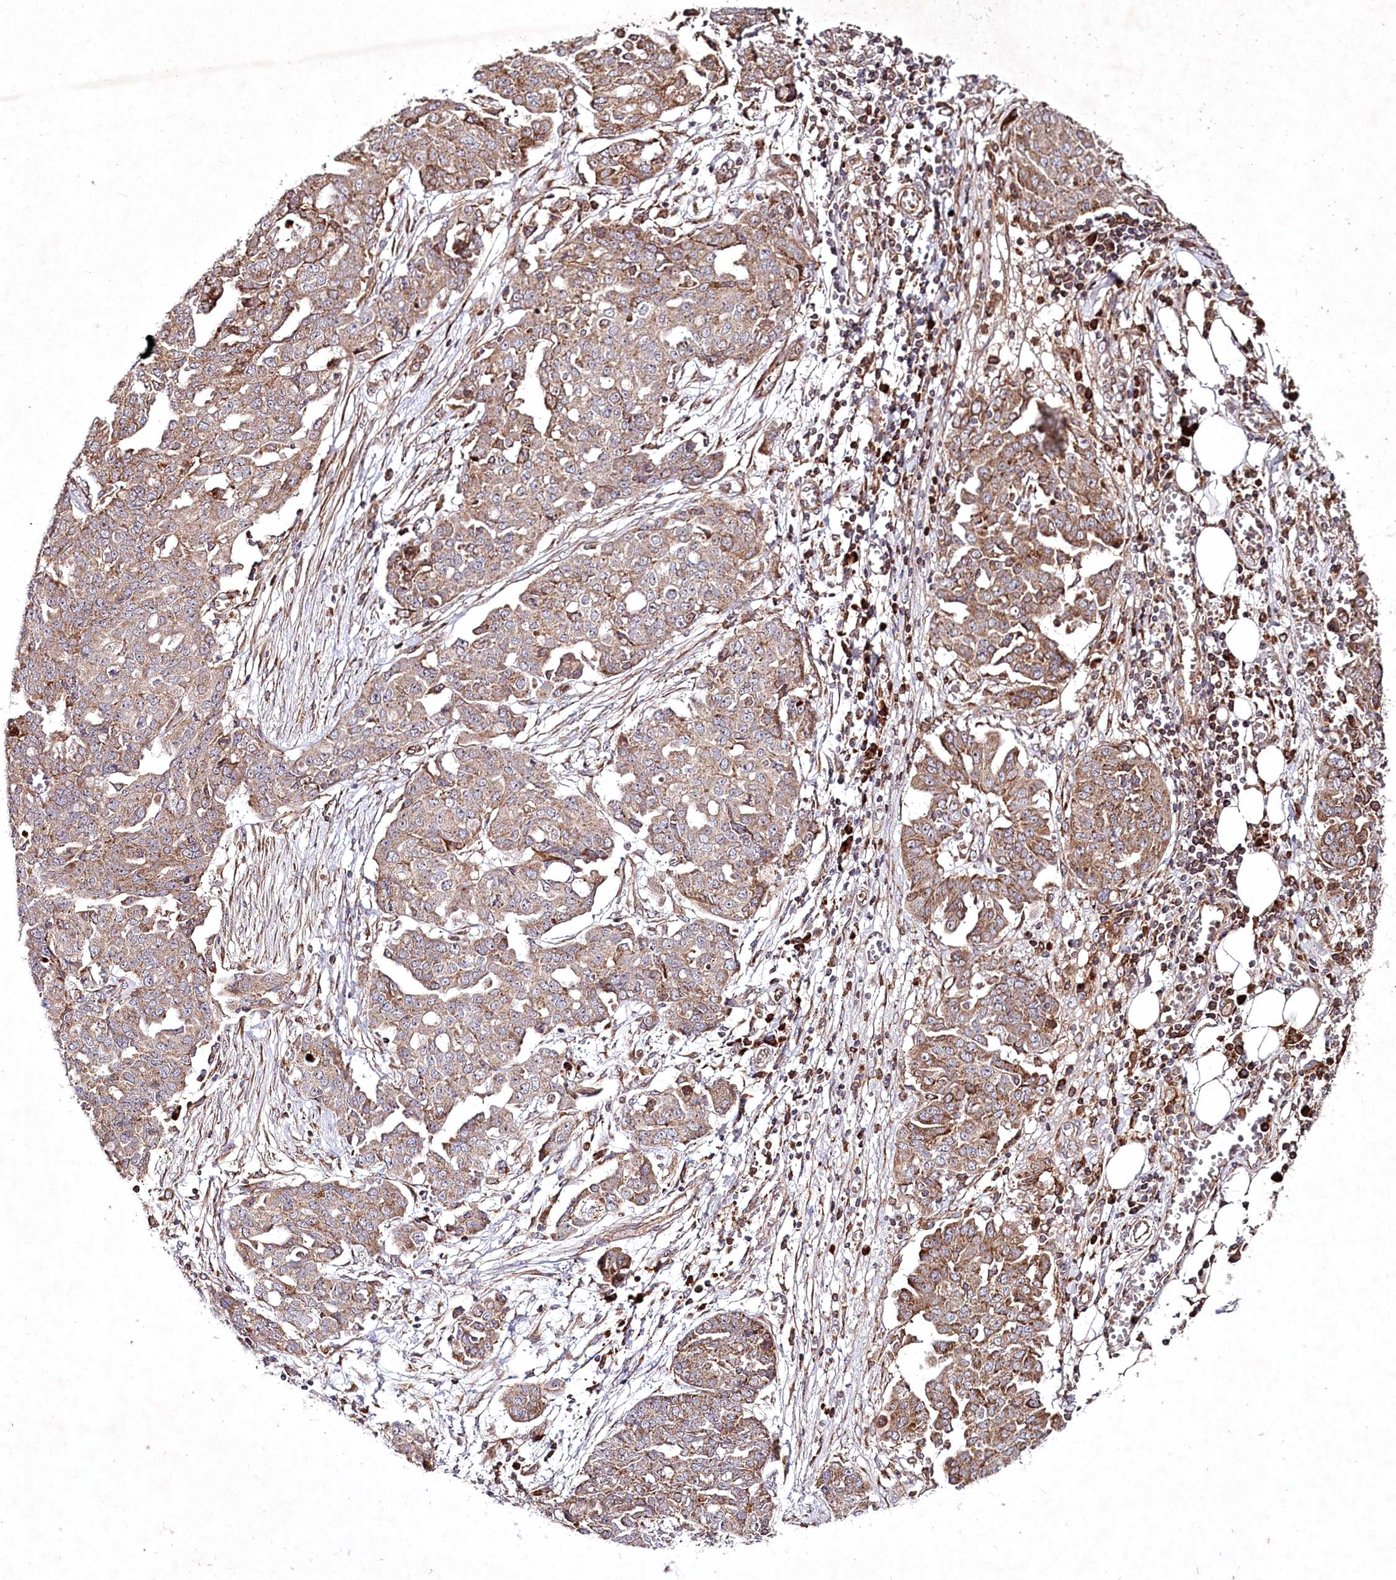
{"staining": {"intensity": "moderate", "quantity": "25%-75%", "location": "cytoplasmic/membranous"}, "tissue": "ovarian cancer", "cell_type": "Tumor cells", "image_type": "cancer", "snomed": [{"axis": "morphology", "description": "Cystadenocarcinoma, serous, NOS"}, {"axis": "topography", "description": "Soft tissue"}, {"axis": "topography", "description": "Ovary"}], "caption": "Immunohistochemistry (IHC) of ovarian cancer (serous cystadenocarcinoma) demonstrates medium levels of moderate cytoplasmic/membranous staining in about 25%-75% of tumor cells. (brown staining indicates protein expression, while blue staining denotes nuclei).", "gene": "PSTK", "patient": {"sex": "female", "age": 57}}